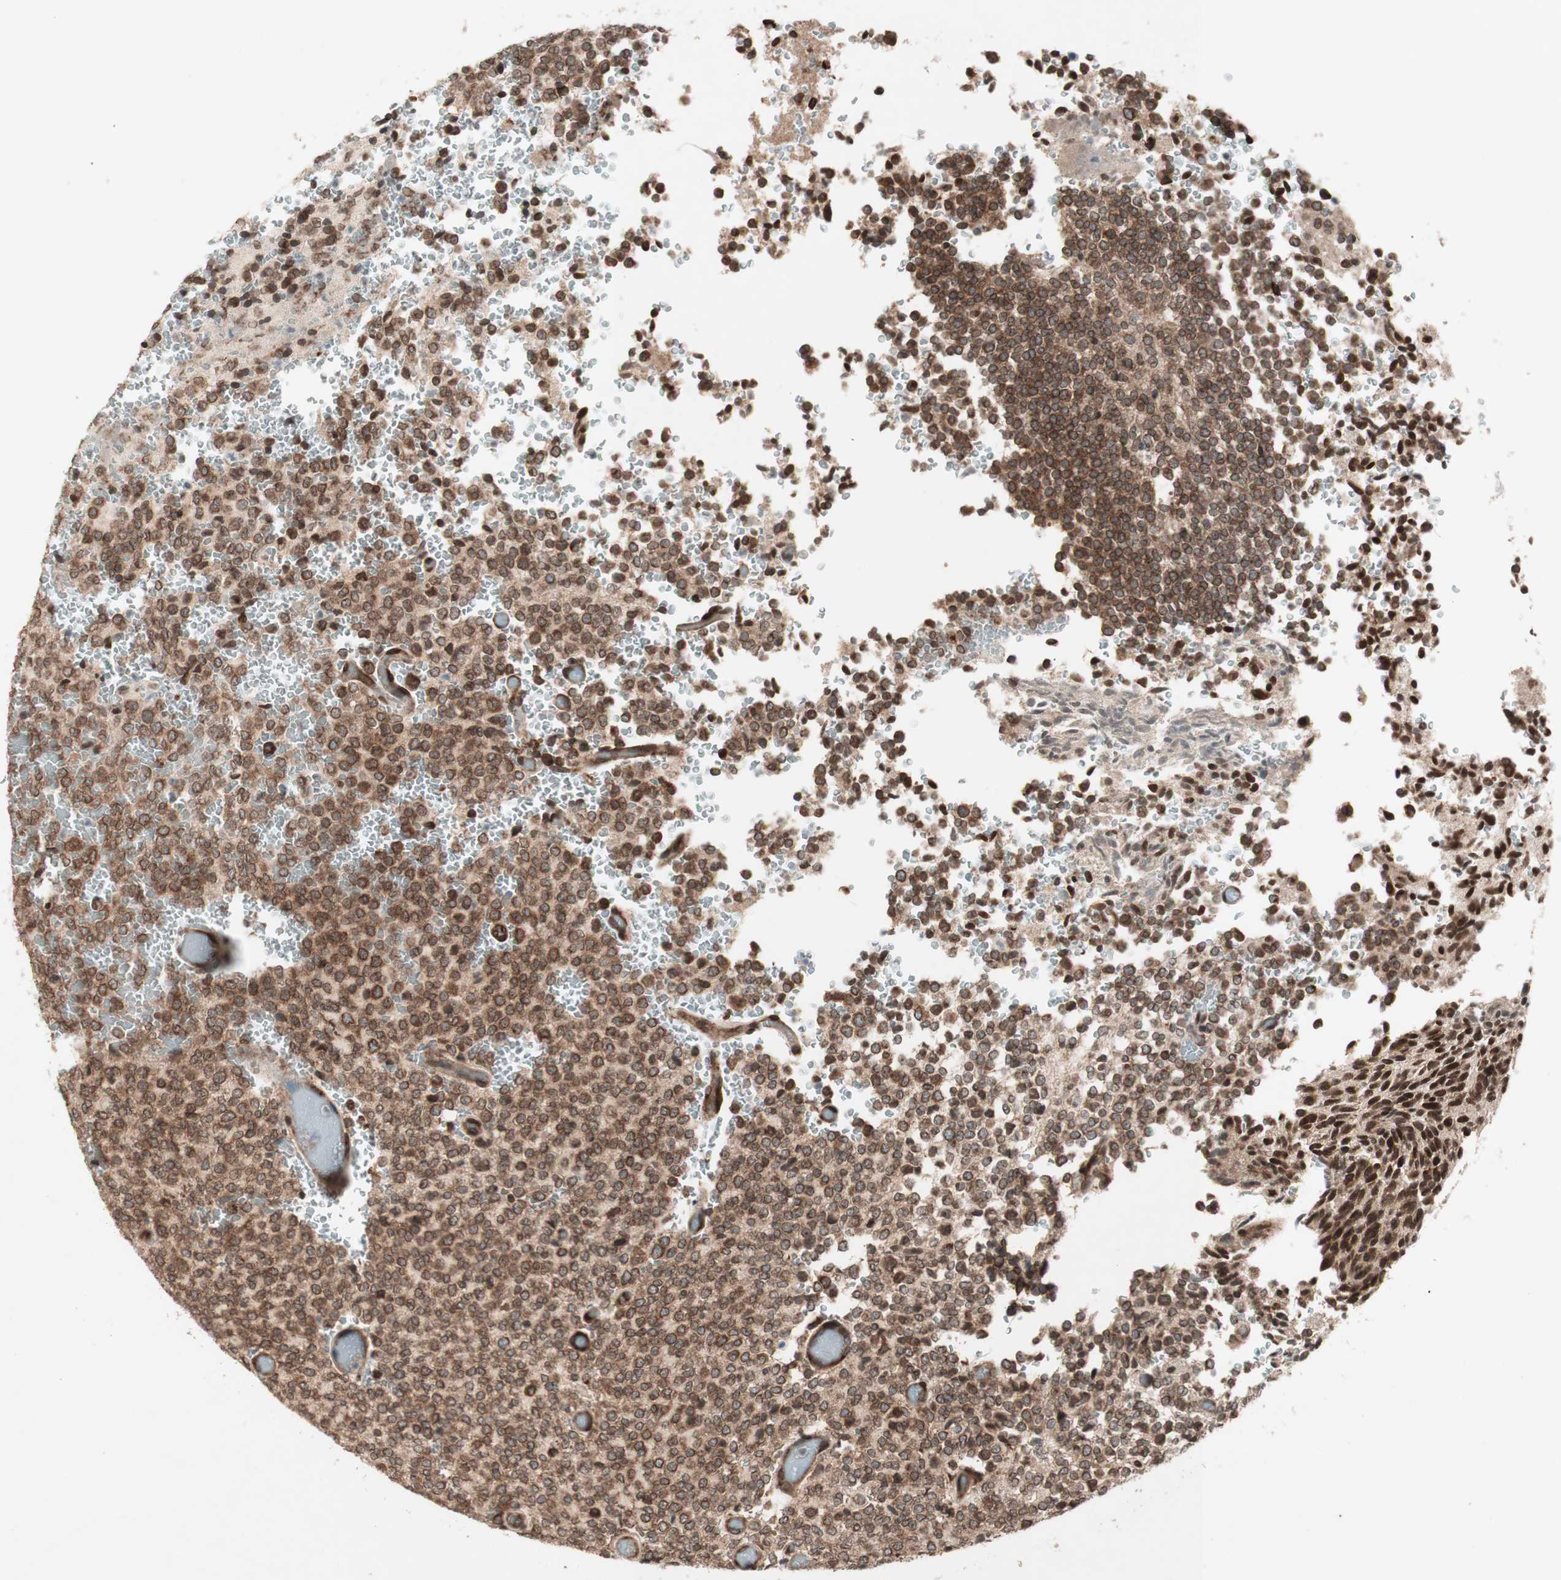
{"staining": {"intensity": "strong", "quantity": ">75%", "location": "cytoplasmic/membranous,nuclear"}, "tissue": "glioma", "cell_type": "Tumor cells", "image_type": "cancer", "snomed": [{"axis": "morphology", "description": "Glioma, malignant, High grade"}, {"axis": "topography", "description": "pancreas cauda"}], "caption": "This is an image of immunohistochemistry (IHC) staining of malignant glioma (high-grade), which shows strong positivity in the cytoplasmic/membranous and nuclear of tumor cells.", "gene": "NUP62", "patient": {"sex": "male", "age": 60}}